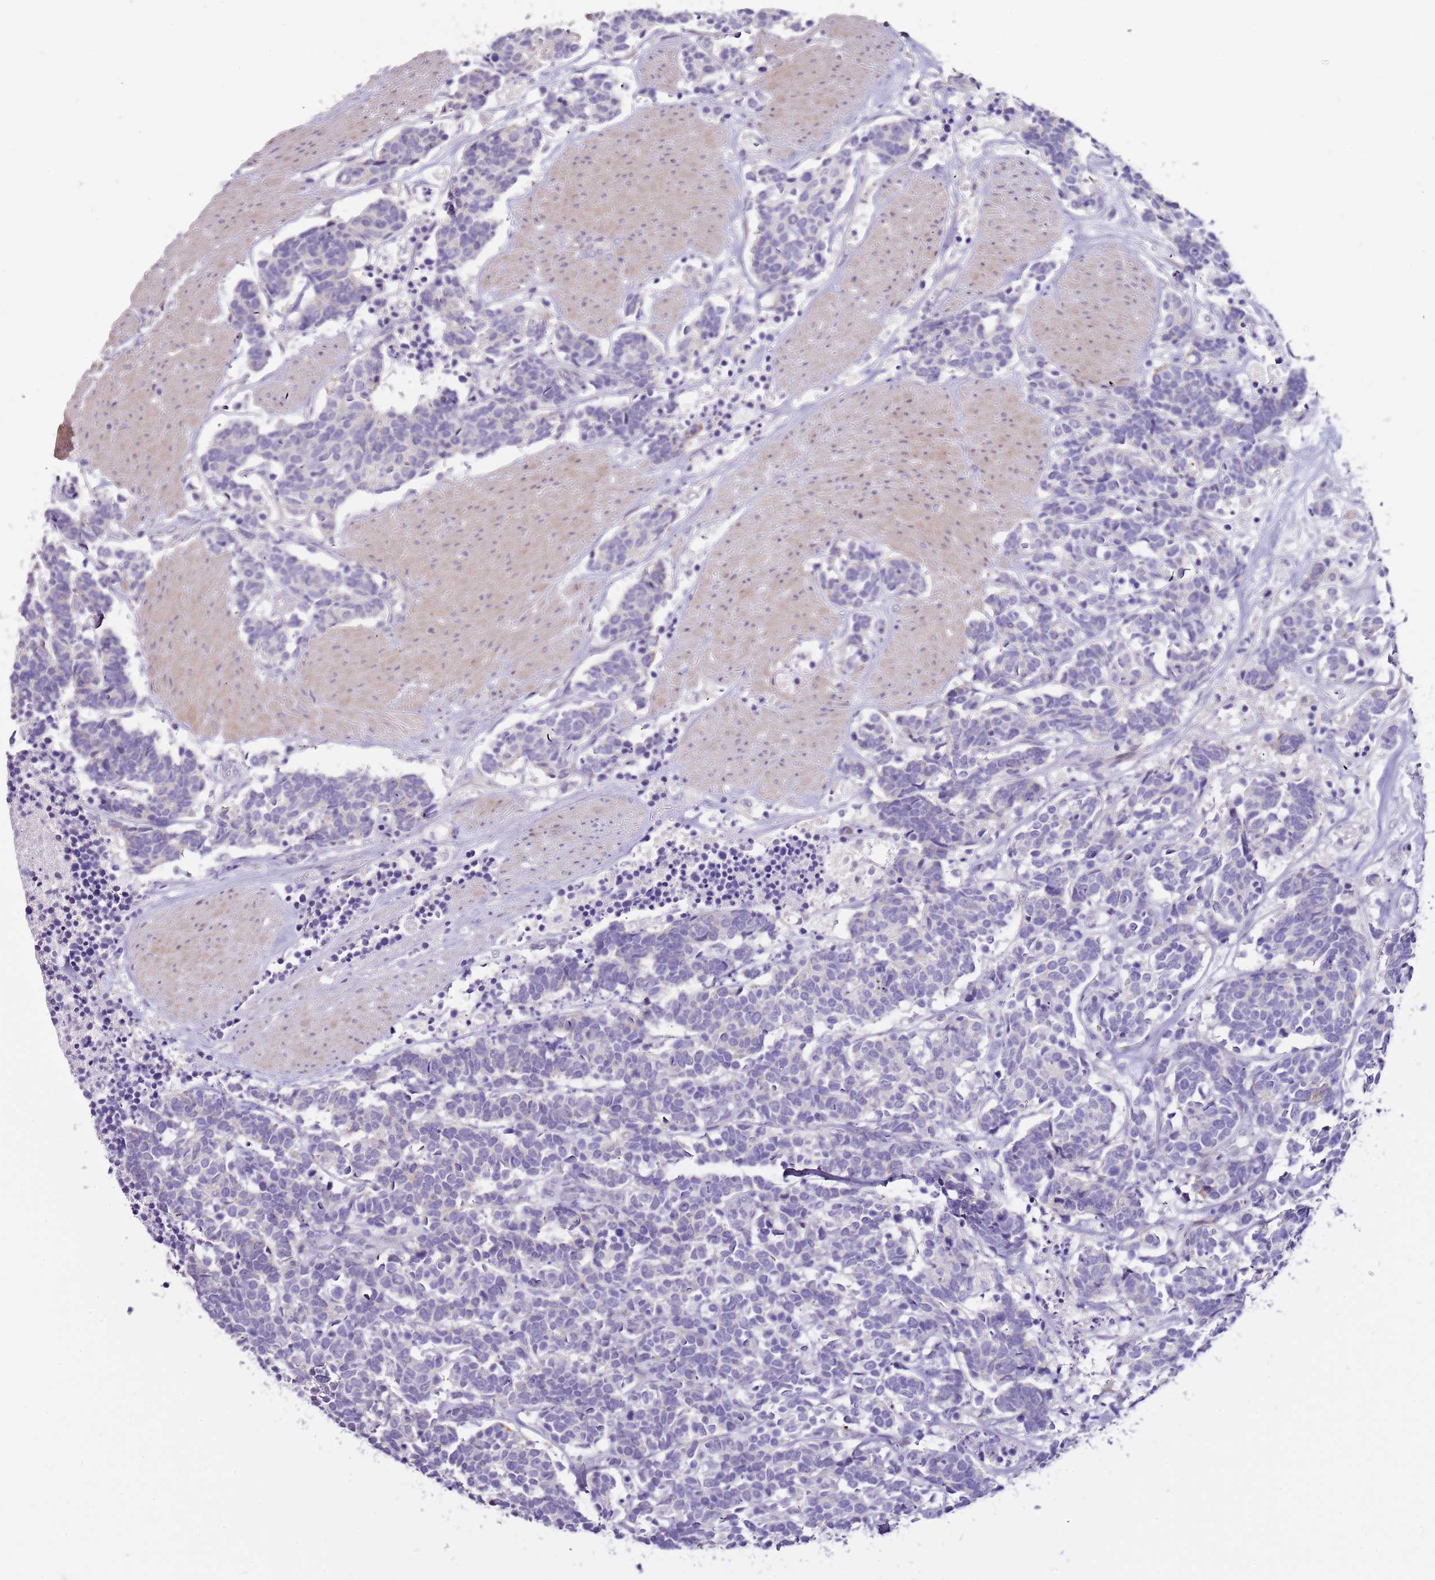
{"staining": {"intensity": "negative", "quantity": "none", "location": "none"}, "tissue": "carcinoid", "cell_type": "Tumor cells", "image_type": "cancer", "snomed": [{"axis": "morphology", "description": "Carcinoma, NOS"}, {"axis": "morphology", "description": "Carcinoid, malignant, NOS"}, {"axis": "topography", "description": "Urinary bladder"}], "caption": "The immunohistochemistry micrograph has no significant expression in tumor cells of carcinoma tissue.", "gene": "NKX2-3", "patient": {"sex": "male", "age": 57}}